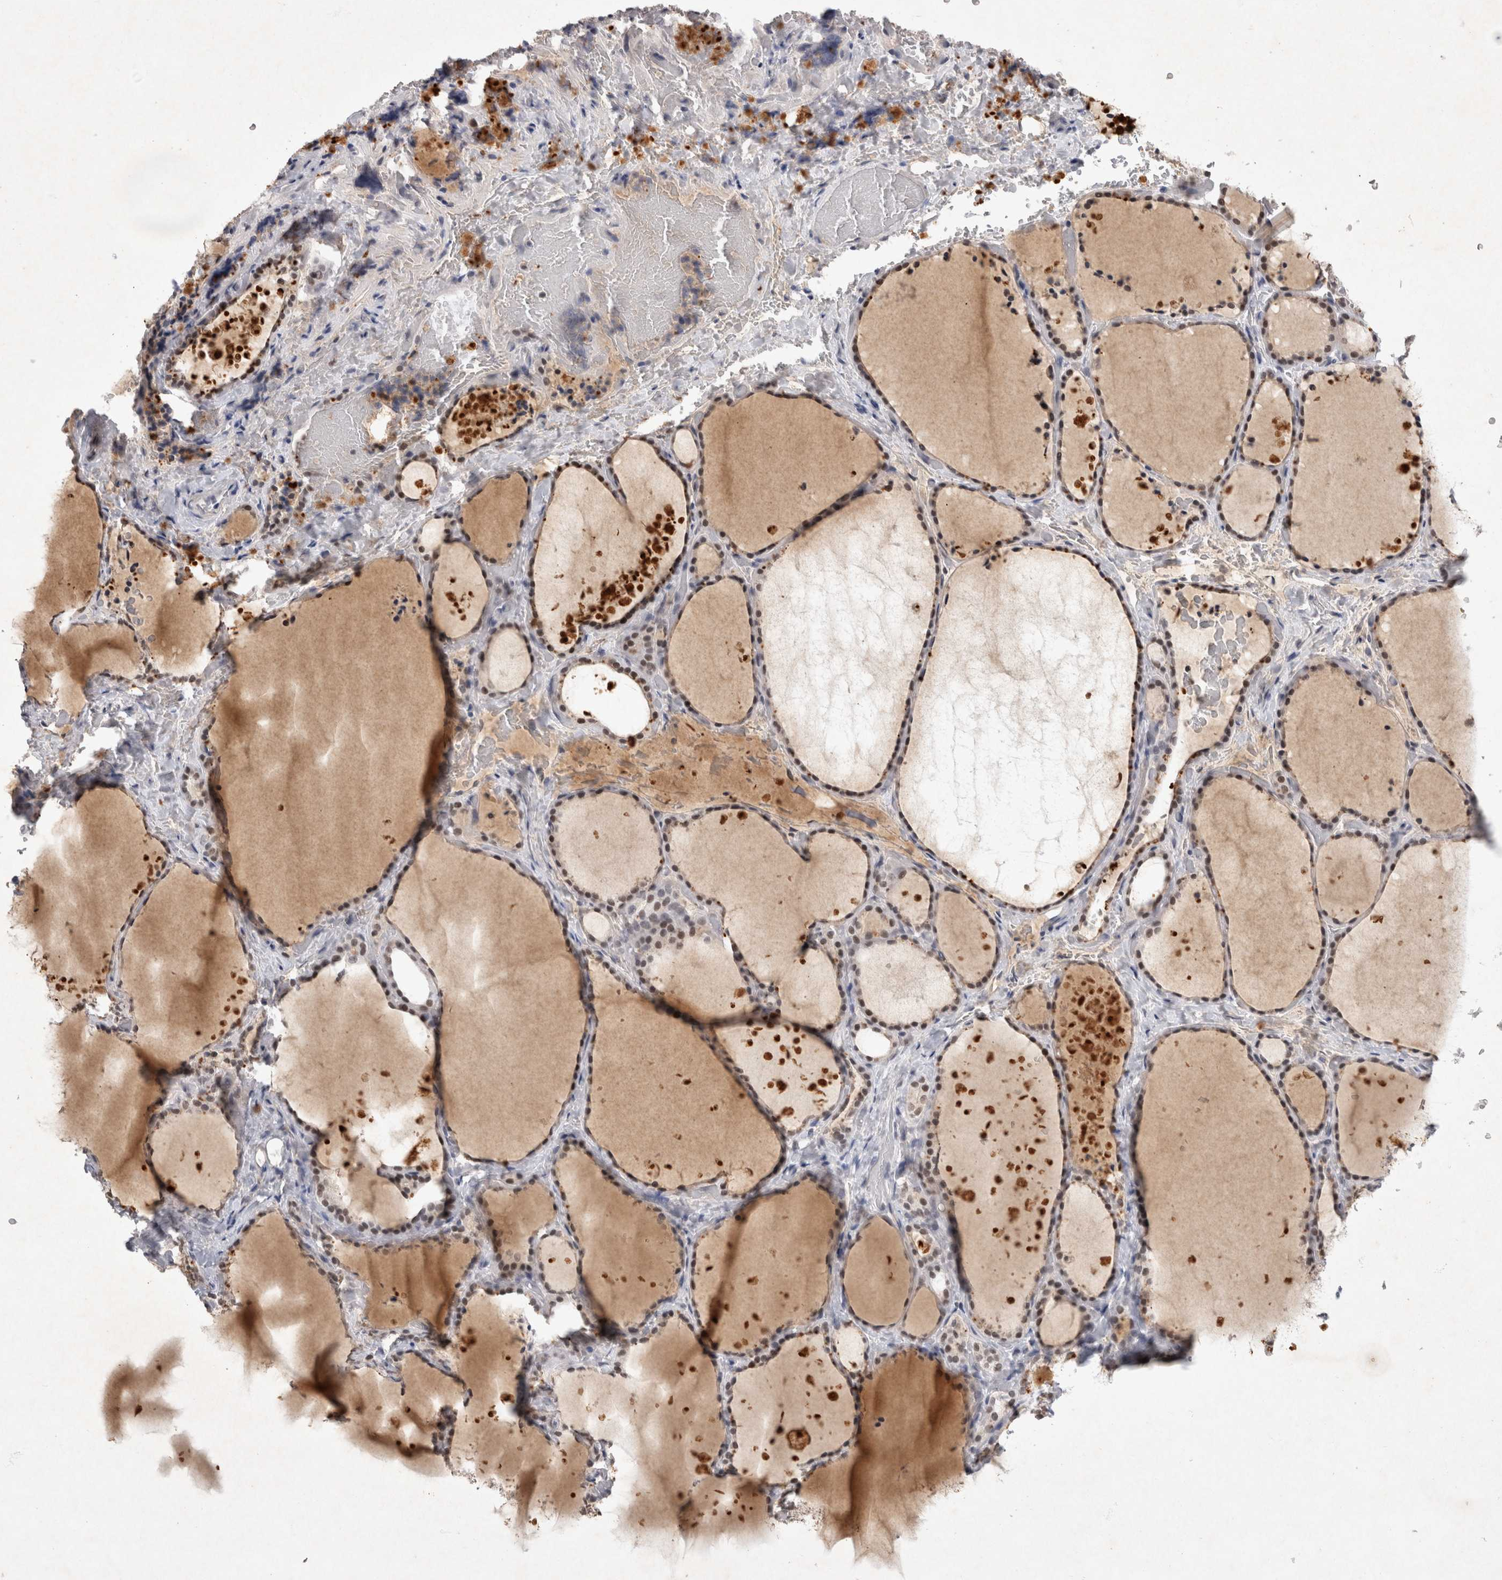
{"staining": {"intensity": "weak", "quantity": "25%-75%", "location": "cytoplasmic/membranous,nuclear"}, "tissue": "thyroid gland", "cell_type": "Glandular cells", "image_type": "normal", "snomed": [{"axis": "morphology", "description": "Normal tissue, NOS"}, {"axis": "topography", "description": "Thyroid gland"}], "caption": "Protein staining of unremarkable thyroid gland displays weak cytoplasmic/membranous,nuclear staining in approximately 25%-75% of glandular cells.", "gene": "XRCC5", "patient": {"sex": "female", "age": 44}}